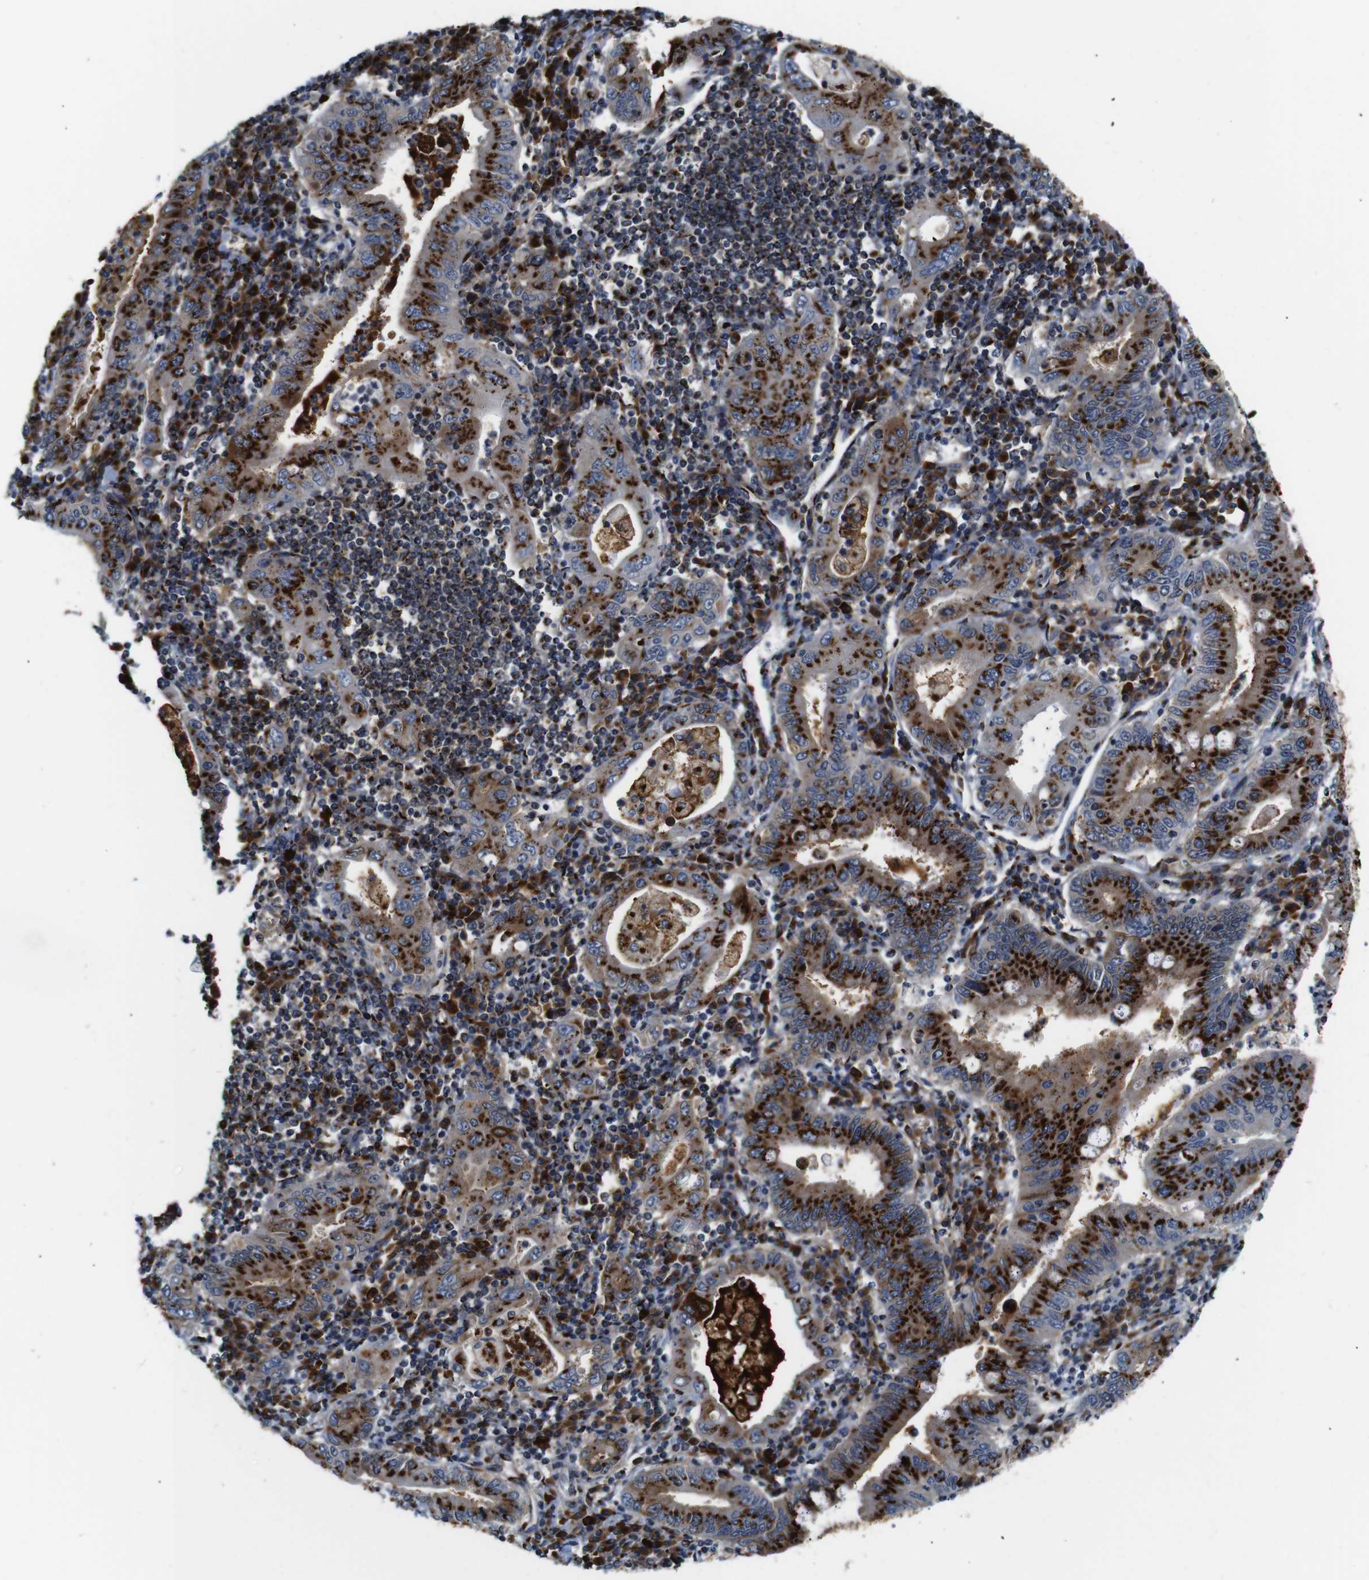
{"staining": {"intensity": "strong", "quantity": ">75%", "location": "cytoplasmic/membranous"}, "tissue": "stomach cancer", "cell_type": "Tumor cells", "image_type": "cancer", "snomed": [{"axis": "morphology", "description": "Normal tissue, NOS"}, {"axis": "morphology", "description": "Adenocarcinoma, NOS"}, {"axis": "topography", "description": "Esophagus"}, {"axis": "topography", "description": "Stomach, upper"}, {"axis": "topography", "description": "Peripheral nerve tissue"}], "caption": "Human stomach cancer (adenocarcinoma) stained with a protein marker reveals strong staining in tumor cells.", "gene": "TGOLN2", "patient": {"sex": "male", "age": 62}}